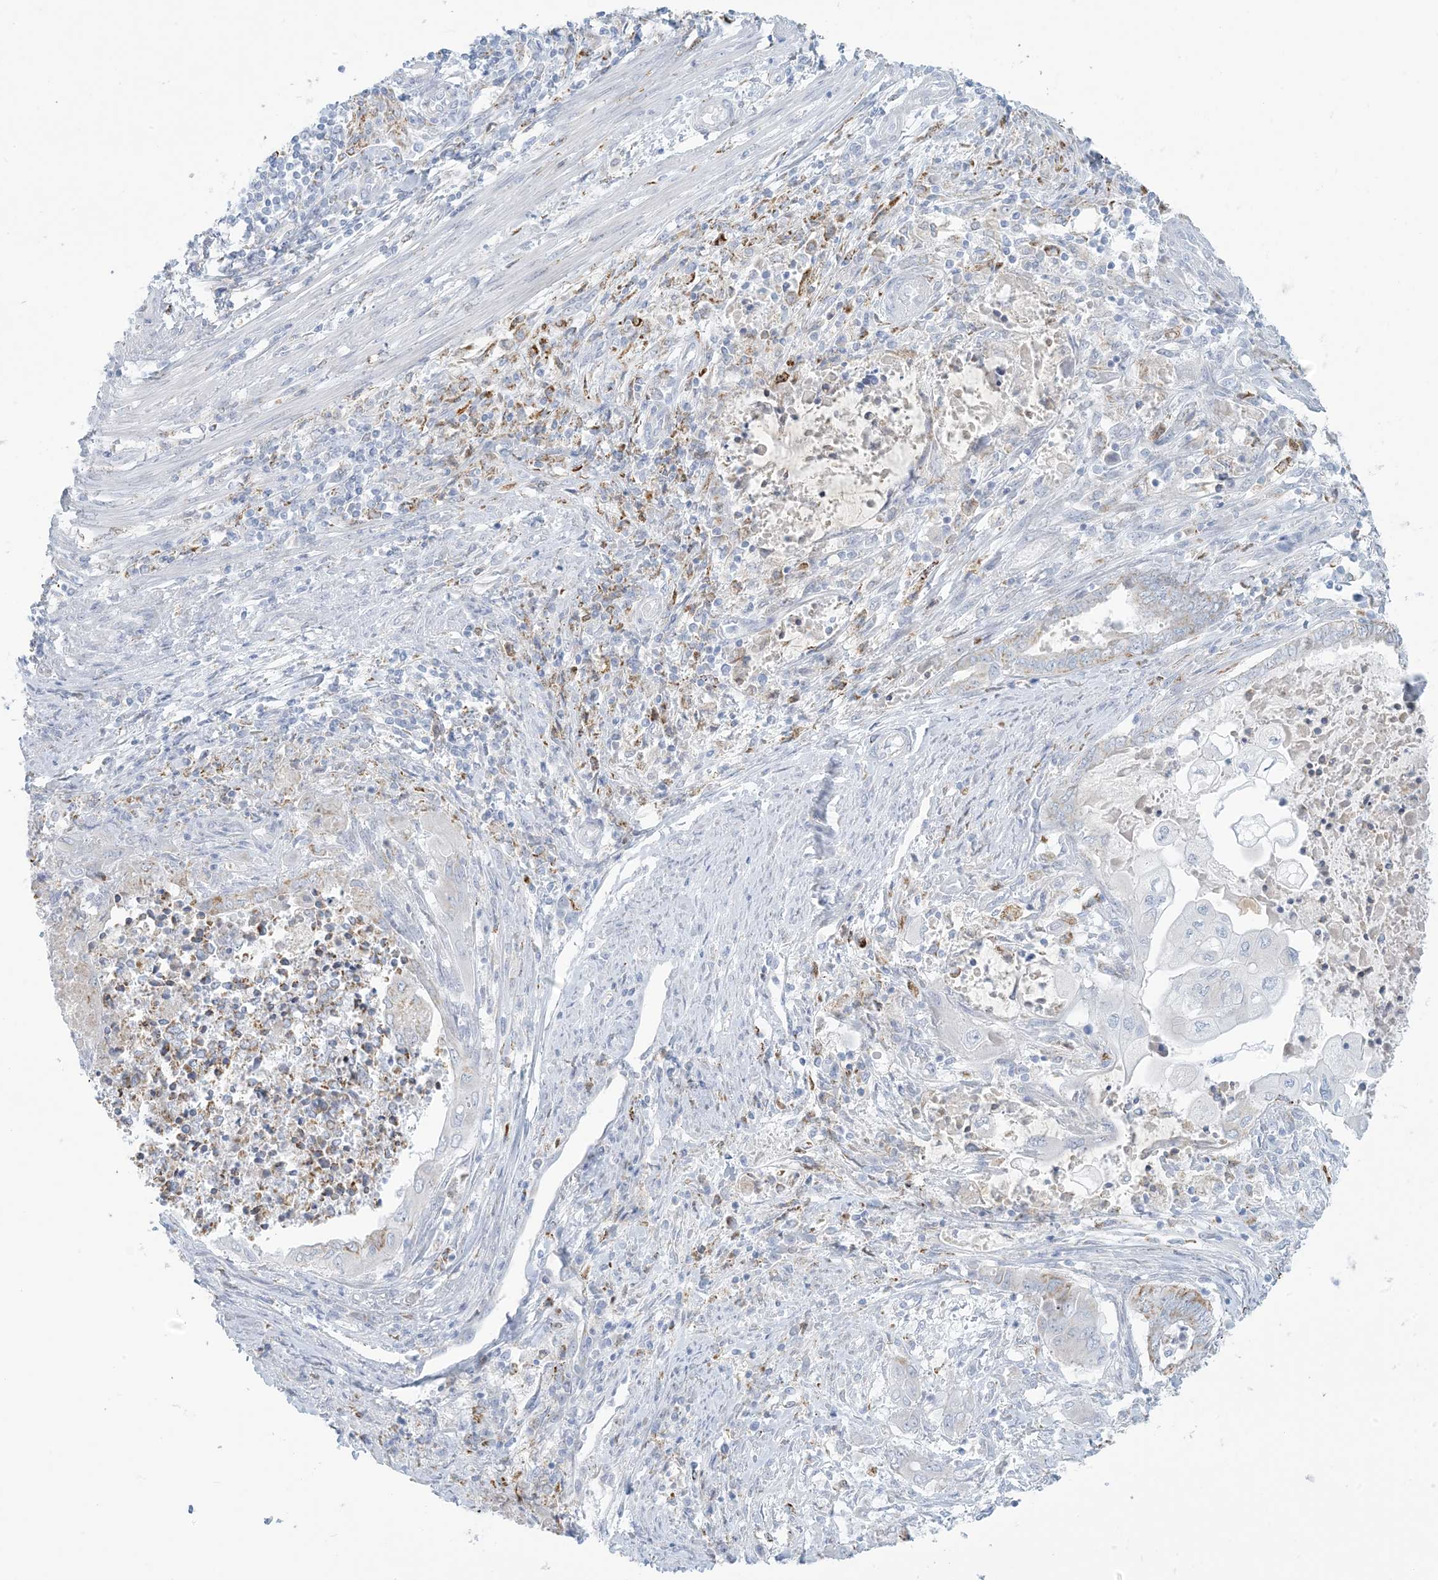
{"staining": {"intensity": "weak", "quantity": "25%-75%", "location": "cytoplasmic/membranous"}, "tissue": "endometrial cancer", "cell_type": "Tumor cells", "image_type": "cancer", "snomed": [{"axis": "morphology", "description": "Adenocarcinoma, NOS"}, {"axis": "topography", "description": "Uterus"}, {"axis": "topography", "description": "Endometrium"}], "caption": "High-power microscopy captured an IHC photomicrograph of endometrial cancer, revealing weak cytoplasmic/membranous expression in about 25%-75% of tumor cells.", "gene": "ZDHHC4", "patient": {"sex": "female", "age": 70}}